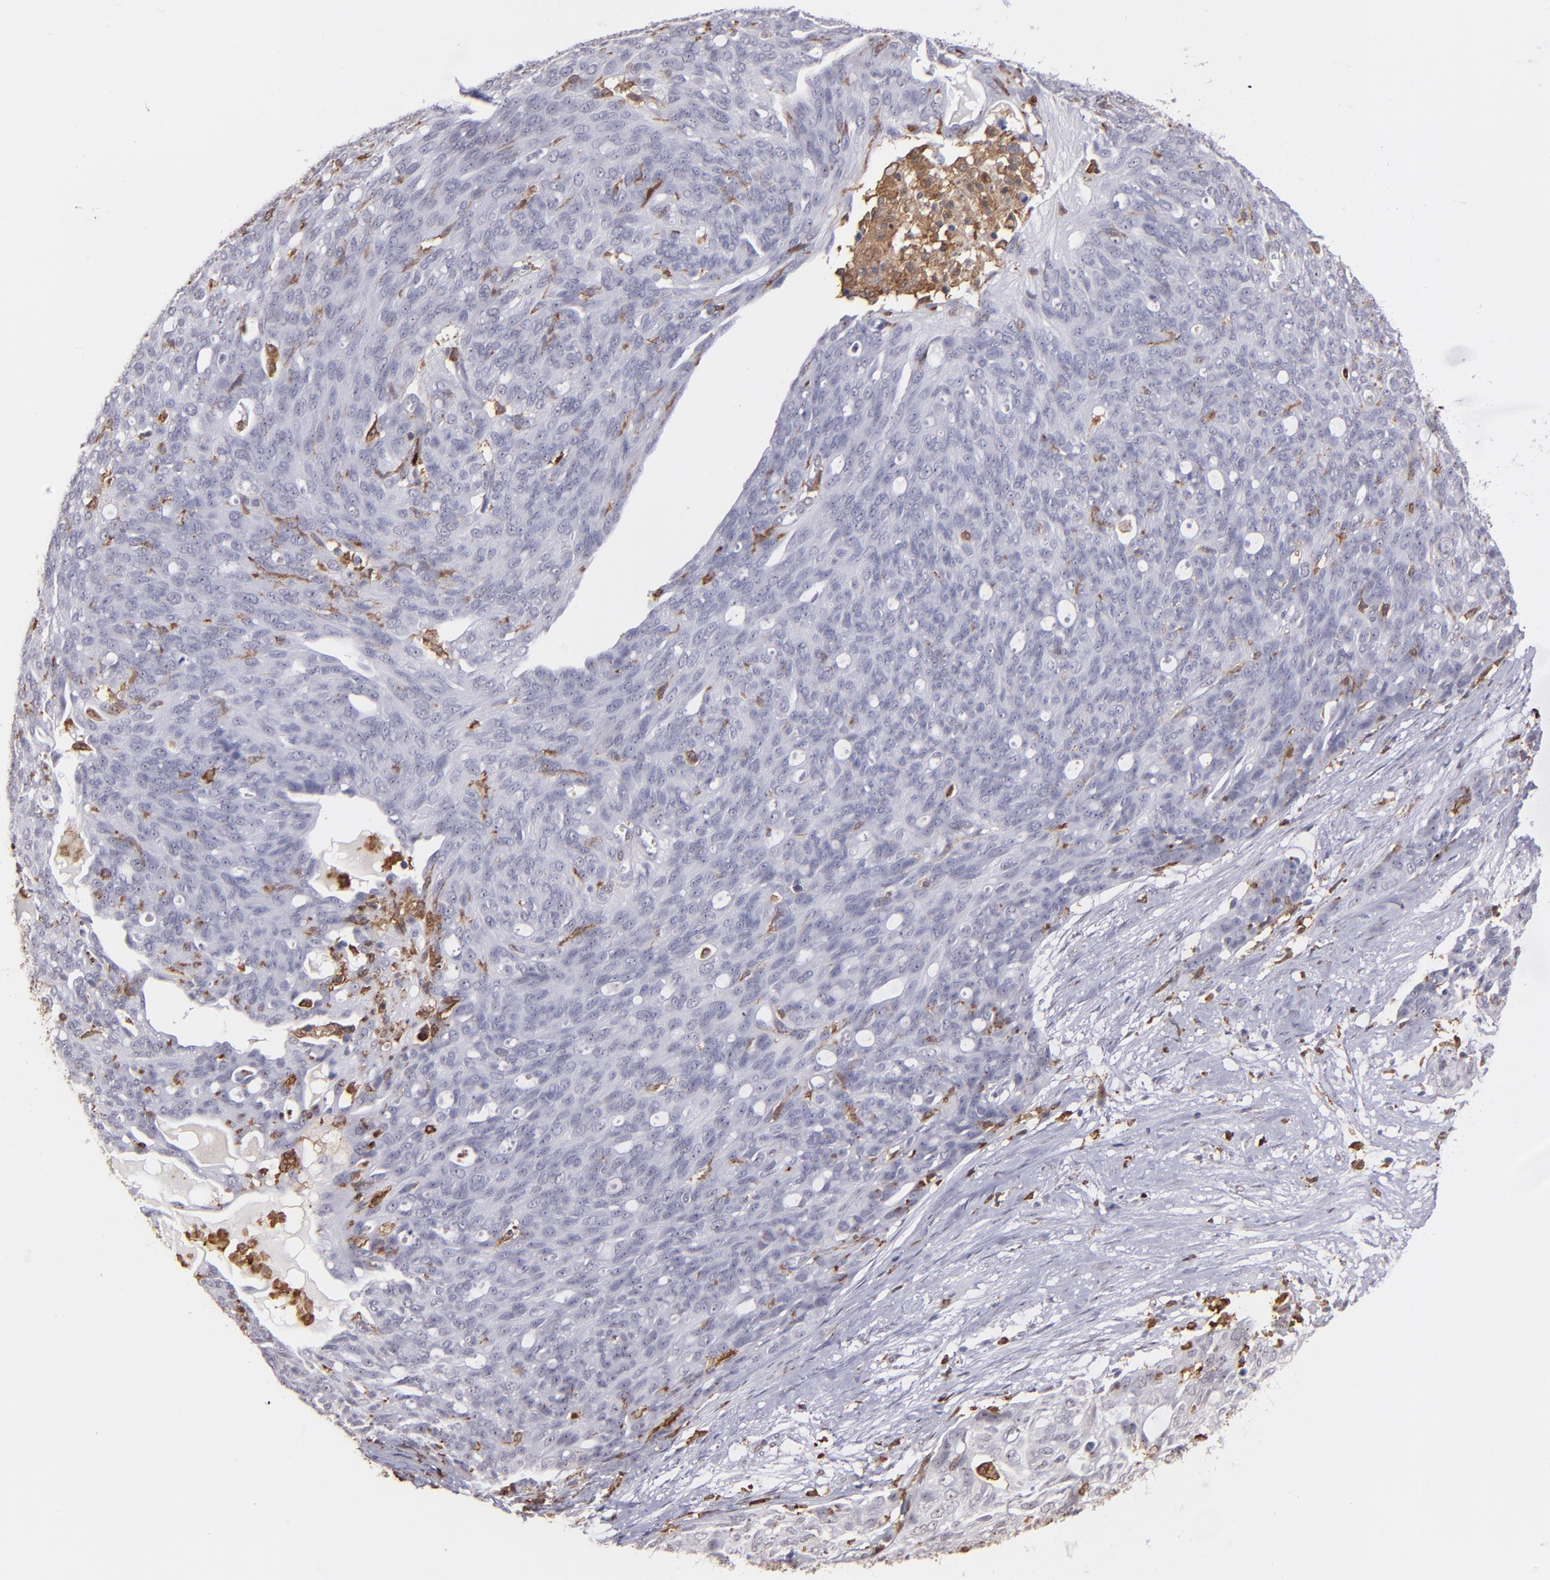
{"staining": {"intensity": "negative", "quantity": "none", "location": "none"}, "tissue": "ovarian cancer", "cell_type": "Tumor cells", "image_type": "cancer", "snomed": [{"axis": "morphology", "description": "Carcinoma, endometroid"}, {"axis": "topography", "description": "Ovary"}], "caption": "Immunohistochemical staining of endometroid carcinoma (ovarian) displays no significant positivity in tumor cells.", "gene": "NCF2", "patient": {"sex": "female", "age": 60}}